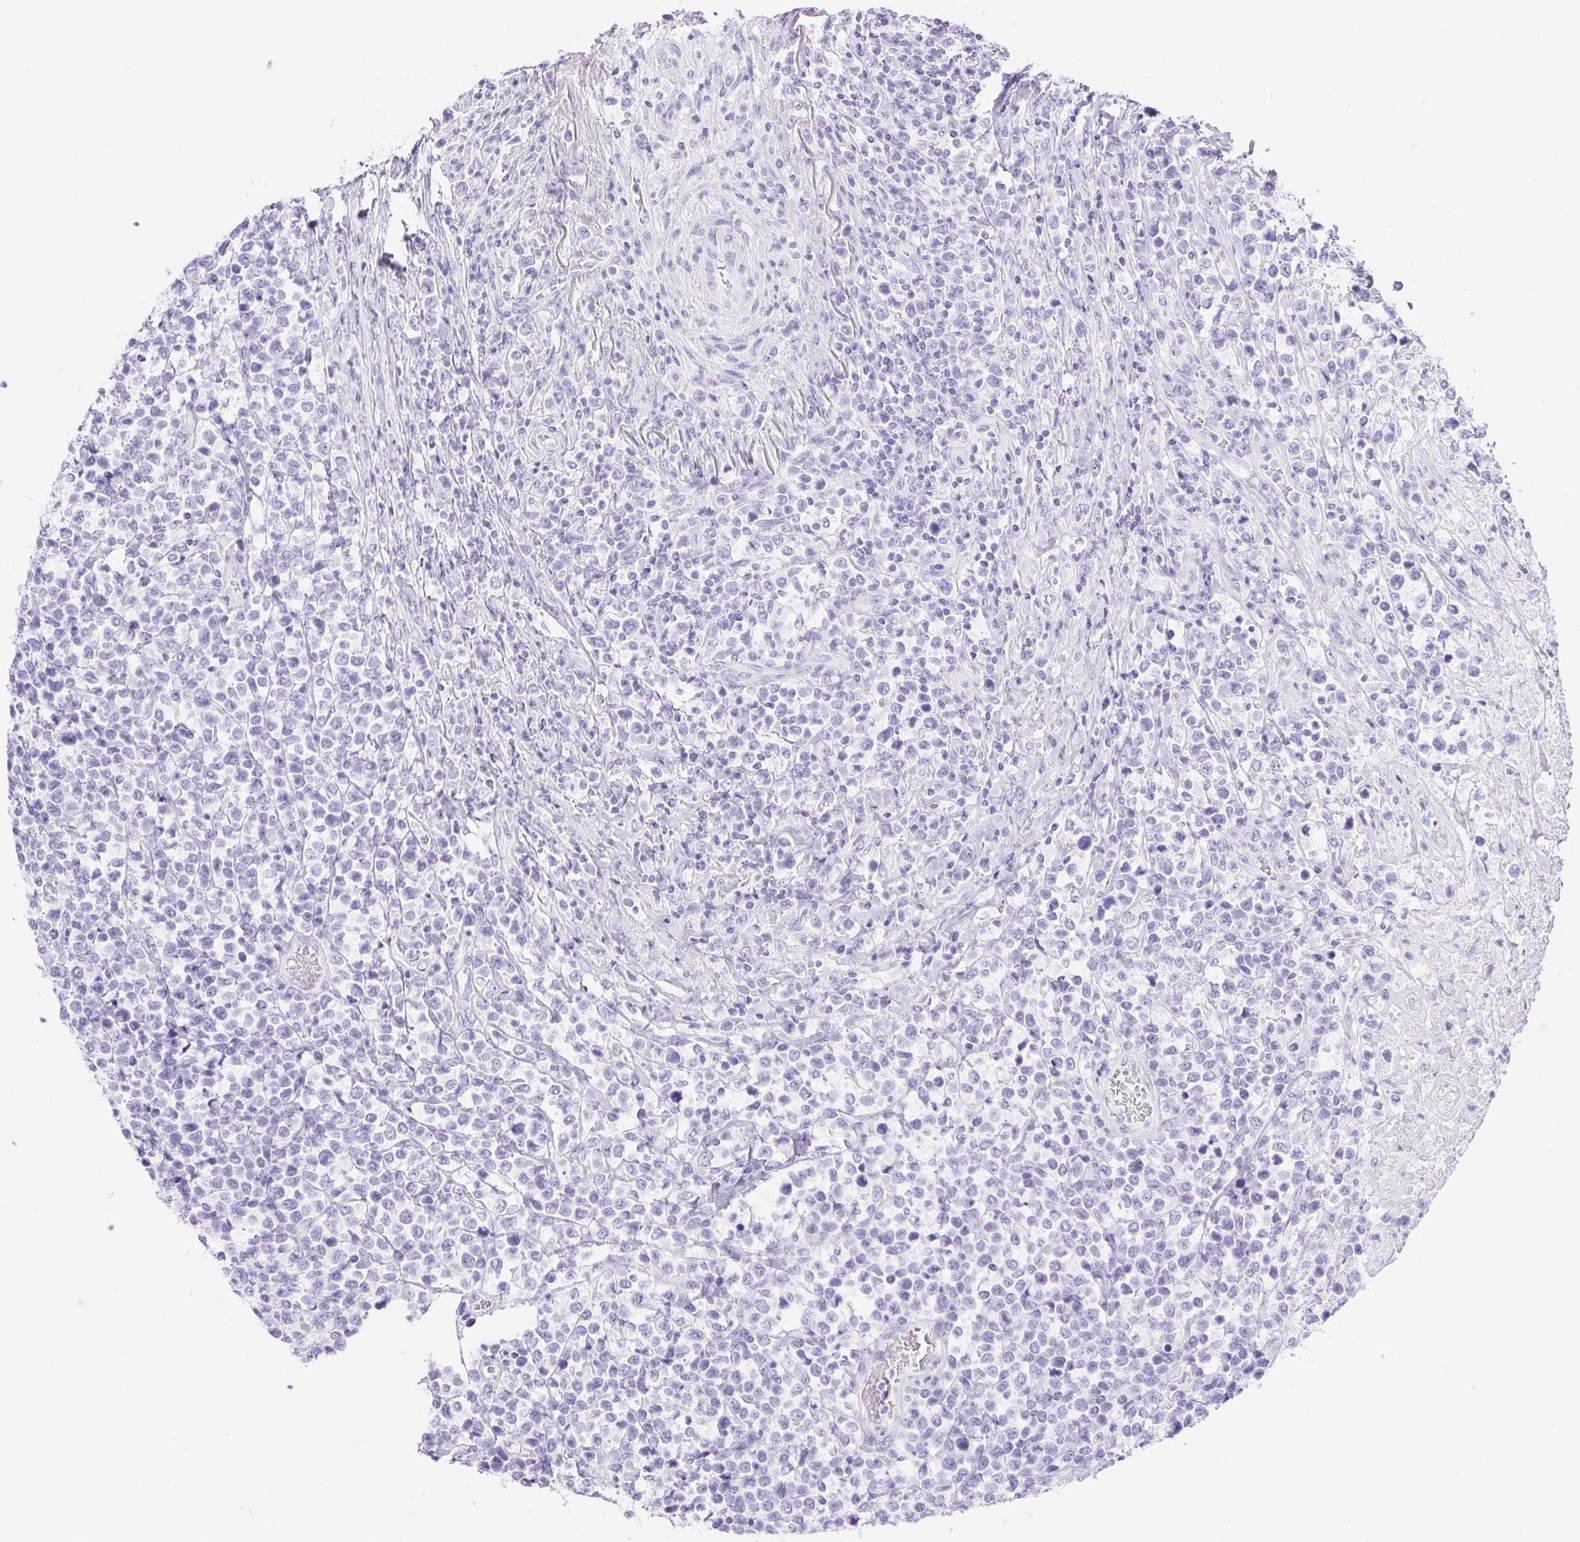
{"staining": {"intensity": "negative", "quantity": "none", "location": "none"}, "tissue": "lymphoma", "cell_type": "Tumor cells", "image_type": "cancer", "snomed": [{"axis": "morphology", "description": "Malignant lymphoma, non-Hodgkin's type, High grade"}, {"axis": "topography", "description": "Soft tissue"}], "caption": "Lymphoma was stained to show a protein in brown. There is no significant expression in tumor cells.", "gene": "ERP27", "patient": {"sex": "female", "age": 56}}